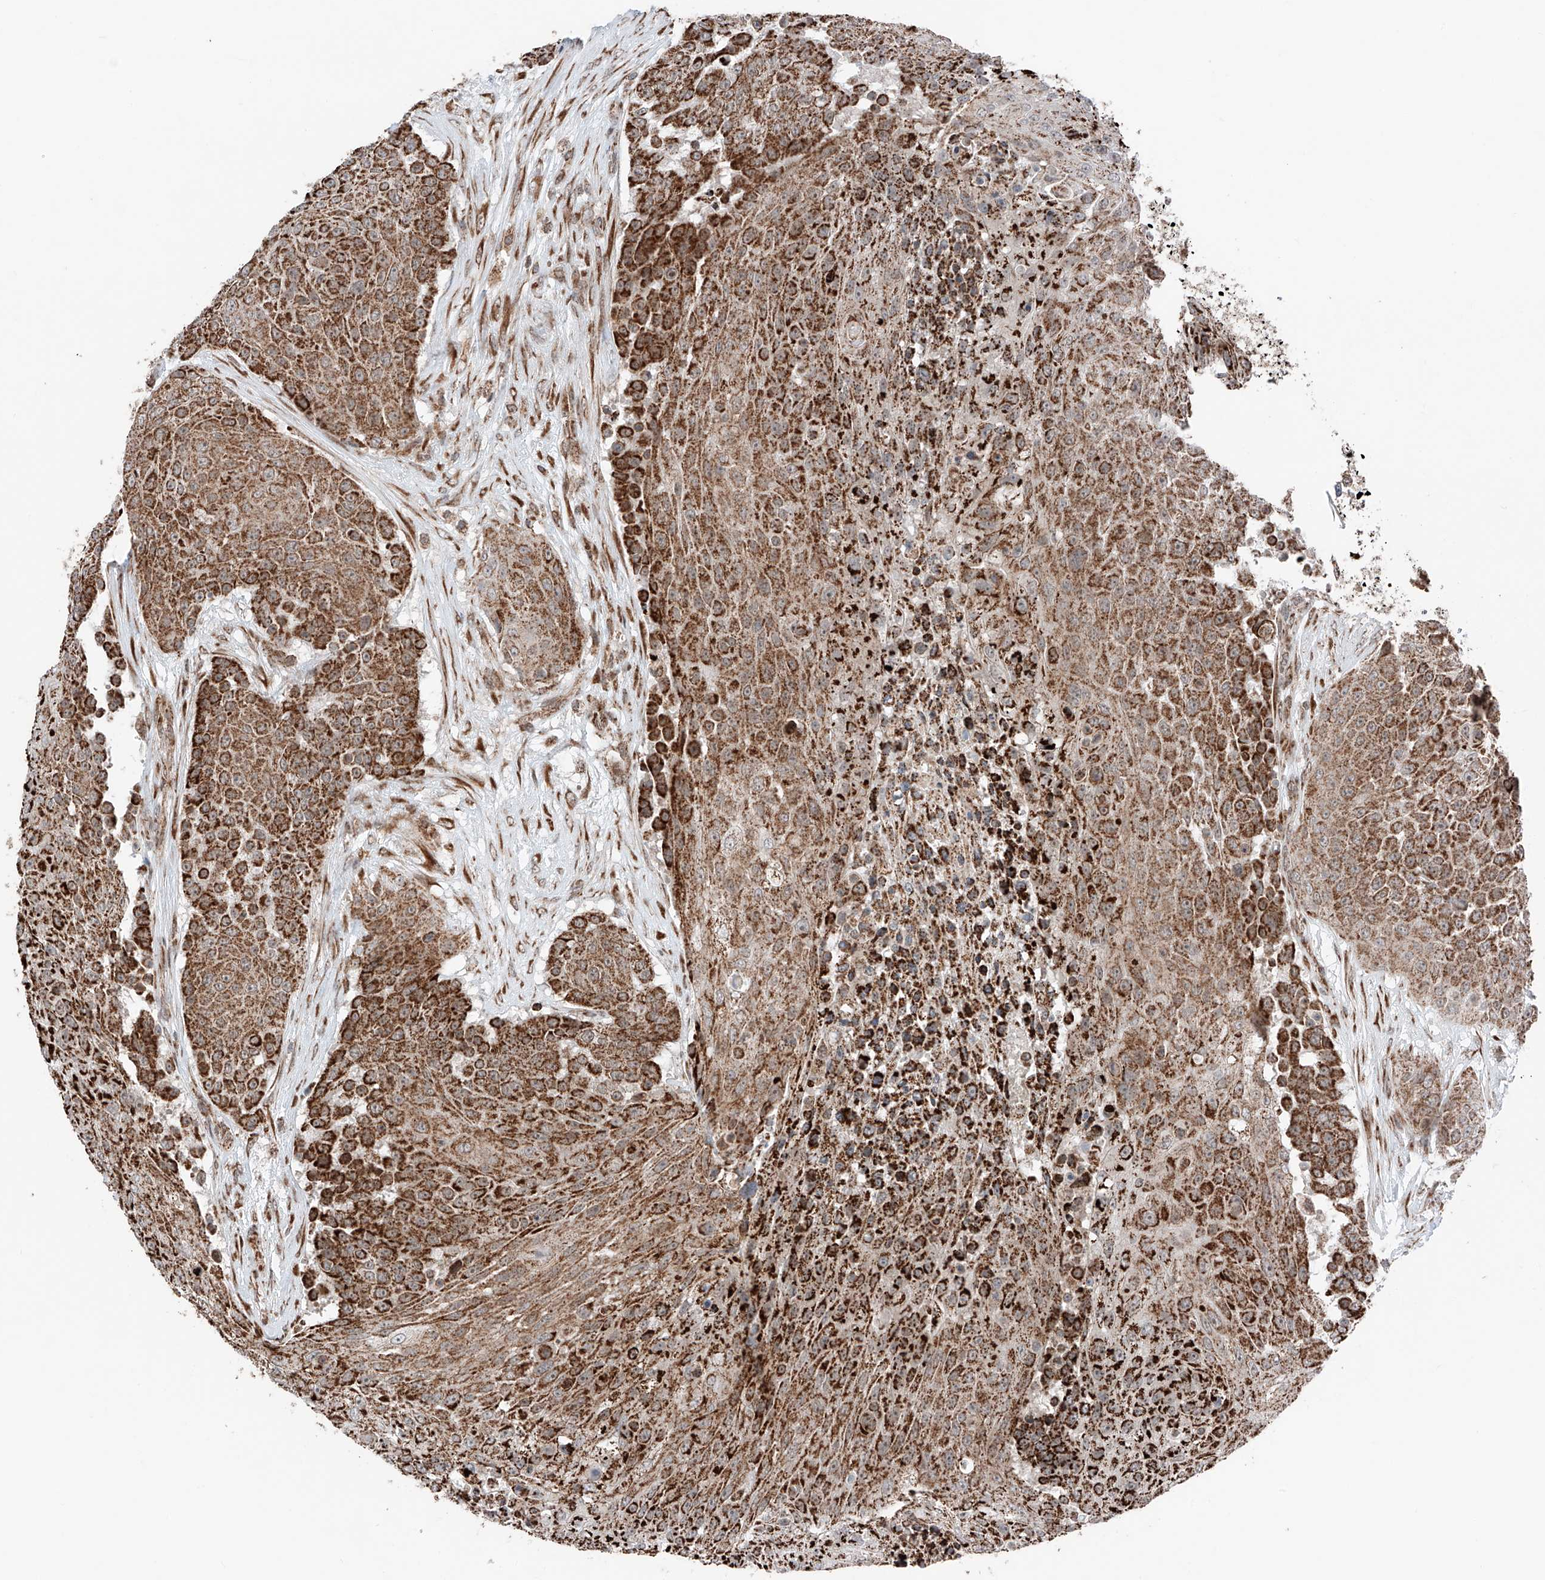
{"staining": {"intensity": "strong", "quantity": ">75%", "location": "cytoplasmic/membranous"}, "tissue": "urothelial cancer", "cell_type": "Tumor cells", "image_type": "cancer", "snomed": [{"axis": "morphology", "description": "Urothelial carcinoma, High grade"}, {"axis": "topography", "description": "Urinary bladder"}], "caption": "IHC micrograph of high-grade urothelial carcinoma stained for a protein (brown), which reveals high levels of strong cytoplasmic/membranous expression in approximately >75% of tumor cells.", "gene": "ZSCAN29", "patient": {"sex": "female", "age": 63}}